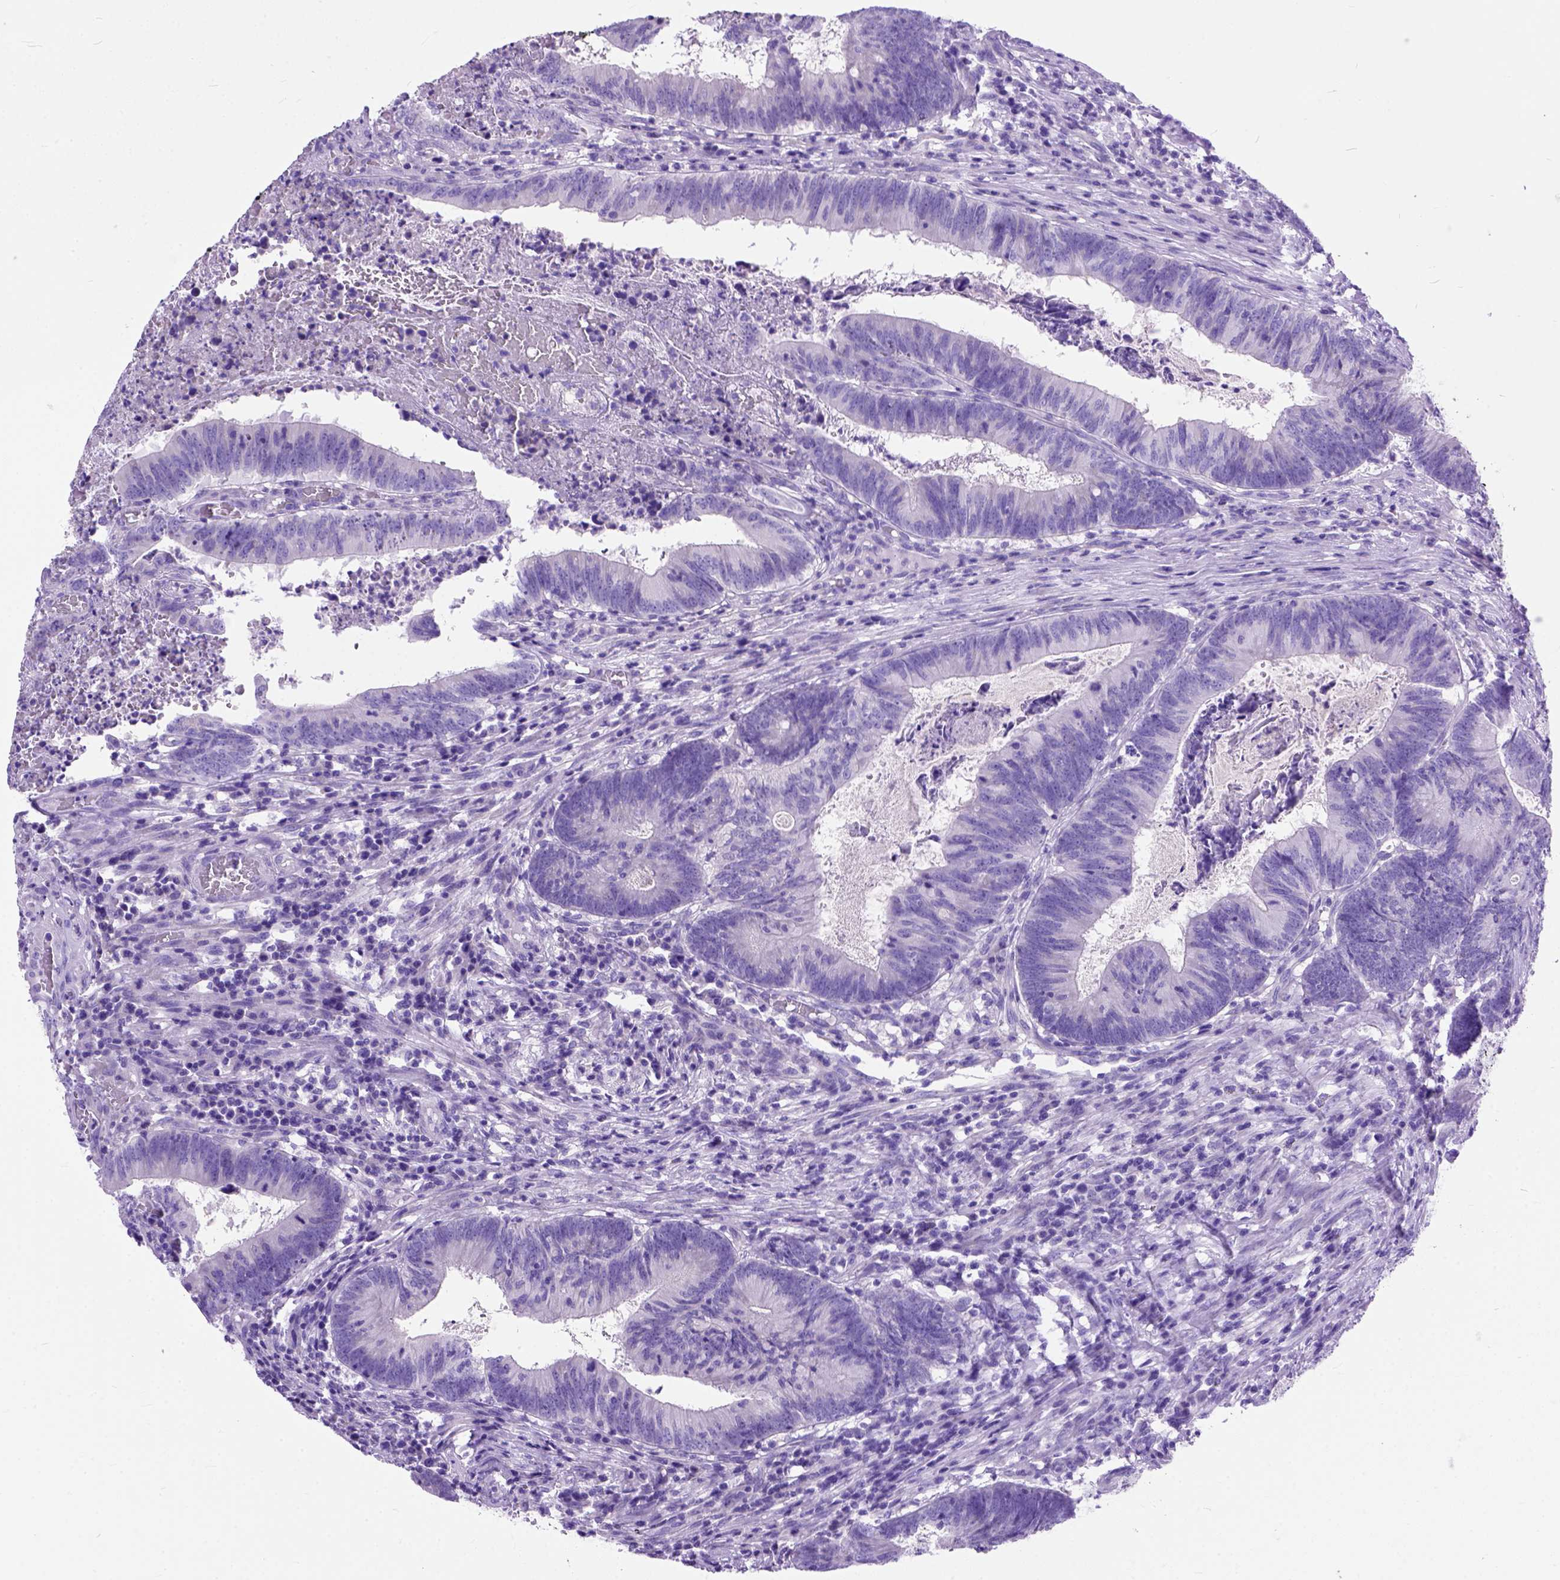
{"staining": {"intensity": "negative", "quantity": "none", "location": "none"}, "tissue": "colorectal cancer", "cell_type": "Tumor cells", "image_type": "cancer", "snomed": [{"axis": "morphology", "description": "Adenocarcinoma, NOS"}, {"axis": "topography", "description": "Colon"}], "caption": "The image displays no significant positivity in tumor cells of colorectal adenocarcinoma.", "gene": "ODAD3", "patient": {"sex": "female", "age": 70}}